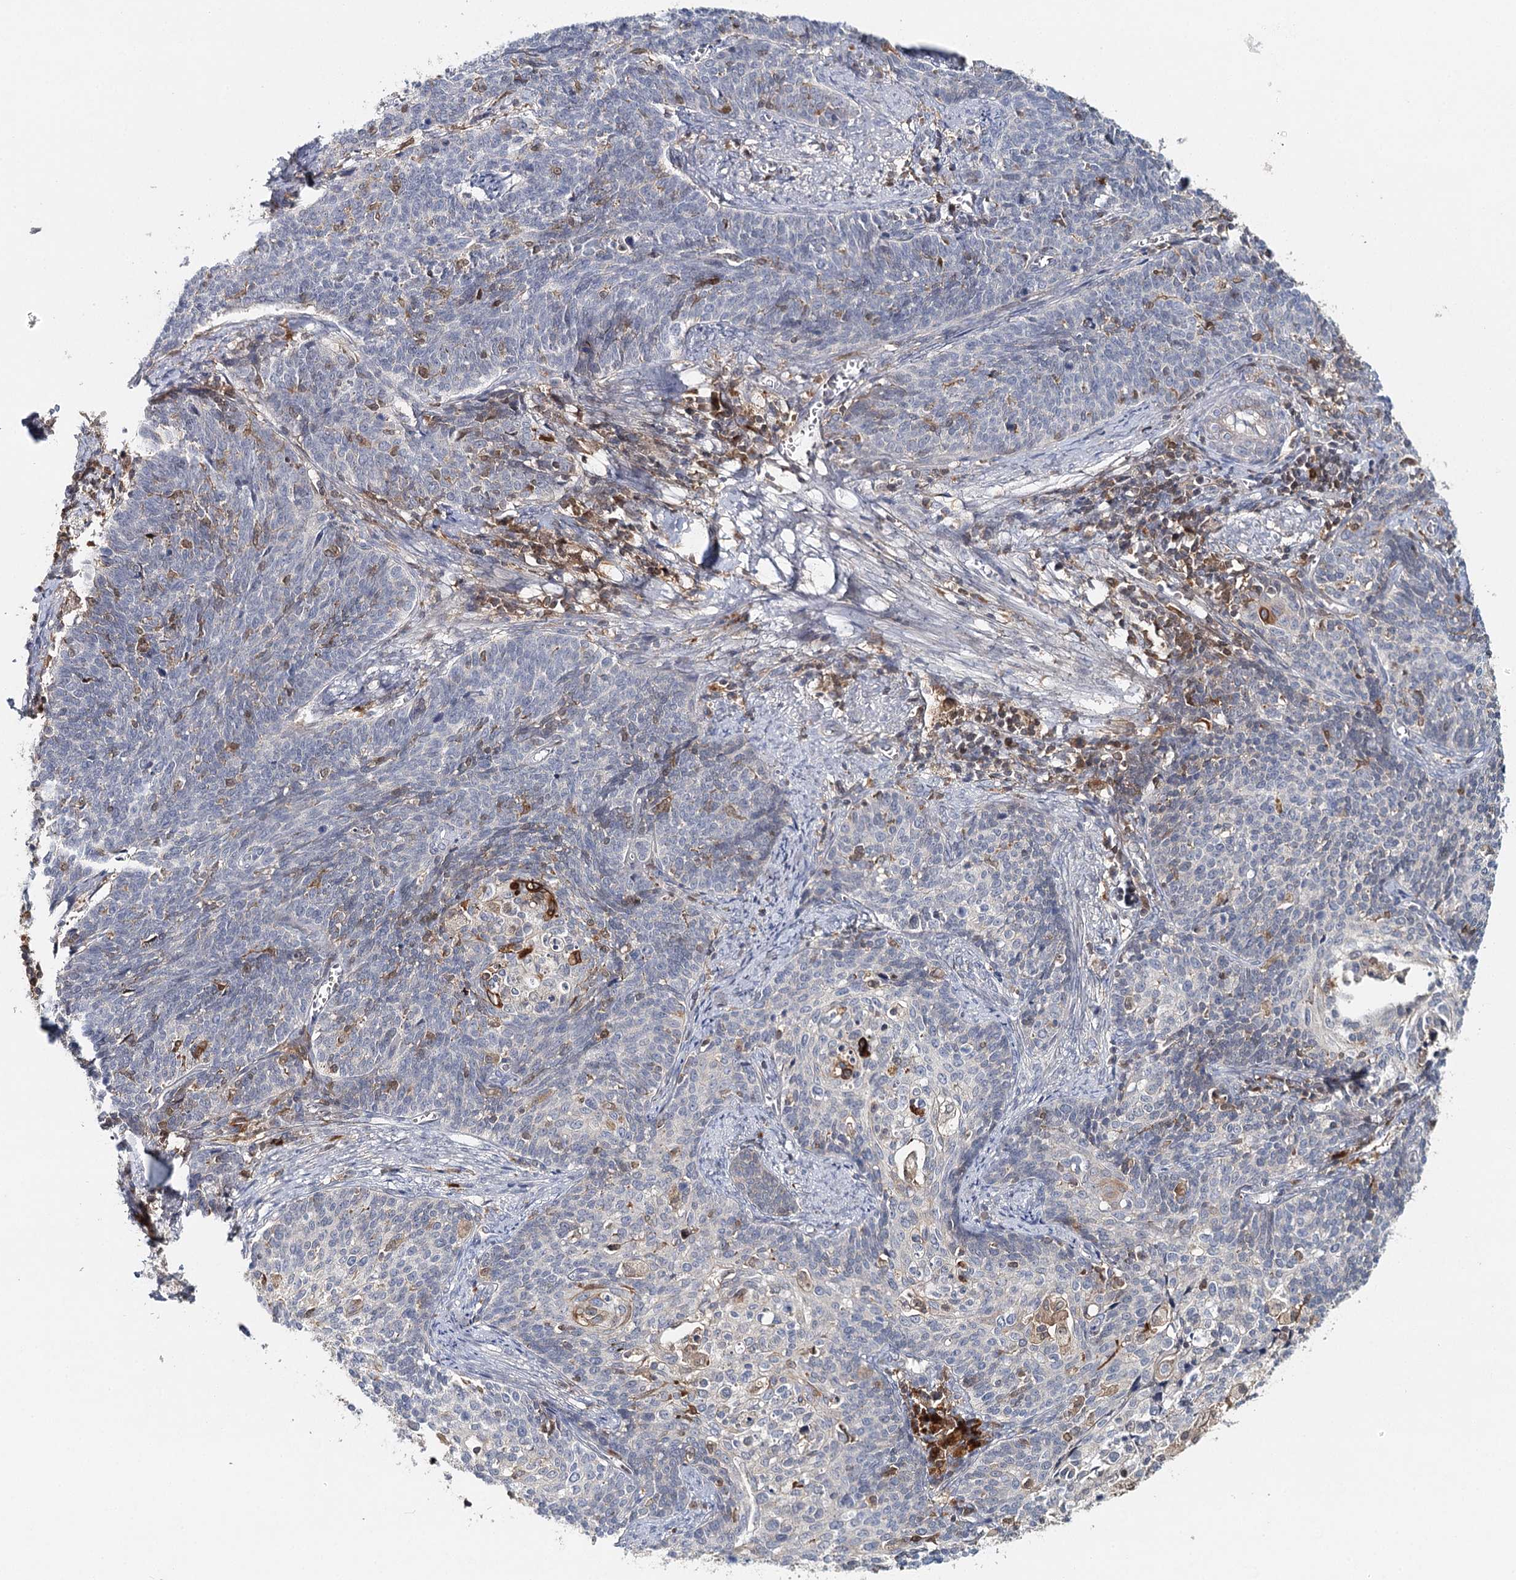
{"staining": {"intensity": "moderate", "quantity": "<25%", "location": "cytoplasmic/membranous"}, "tissue": "cervical cancer", "cell_type": "Tumor cells", "image_type": "cancer", "snomed": [{"axis": "morphology", "description": "Squamous cell carcinoma, NOS"}, {"axis": "topography", "description": "Cervix"}], "caption": "Immunohistochemistry (DAB) staining of human cervical cancer (squamous cell carcinoma) exhibits moderate cytoplasmic/membranous protein expression in about <25% of tumor cells.", "gene": "SLC41A2", "patient": {"sex": "female", "age": 39}}